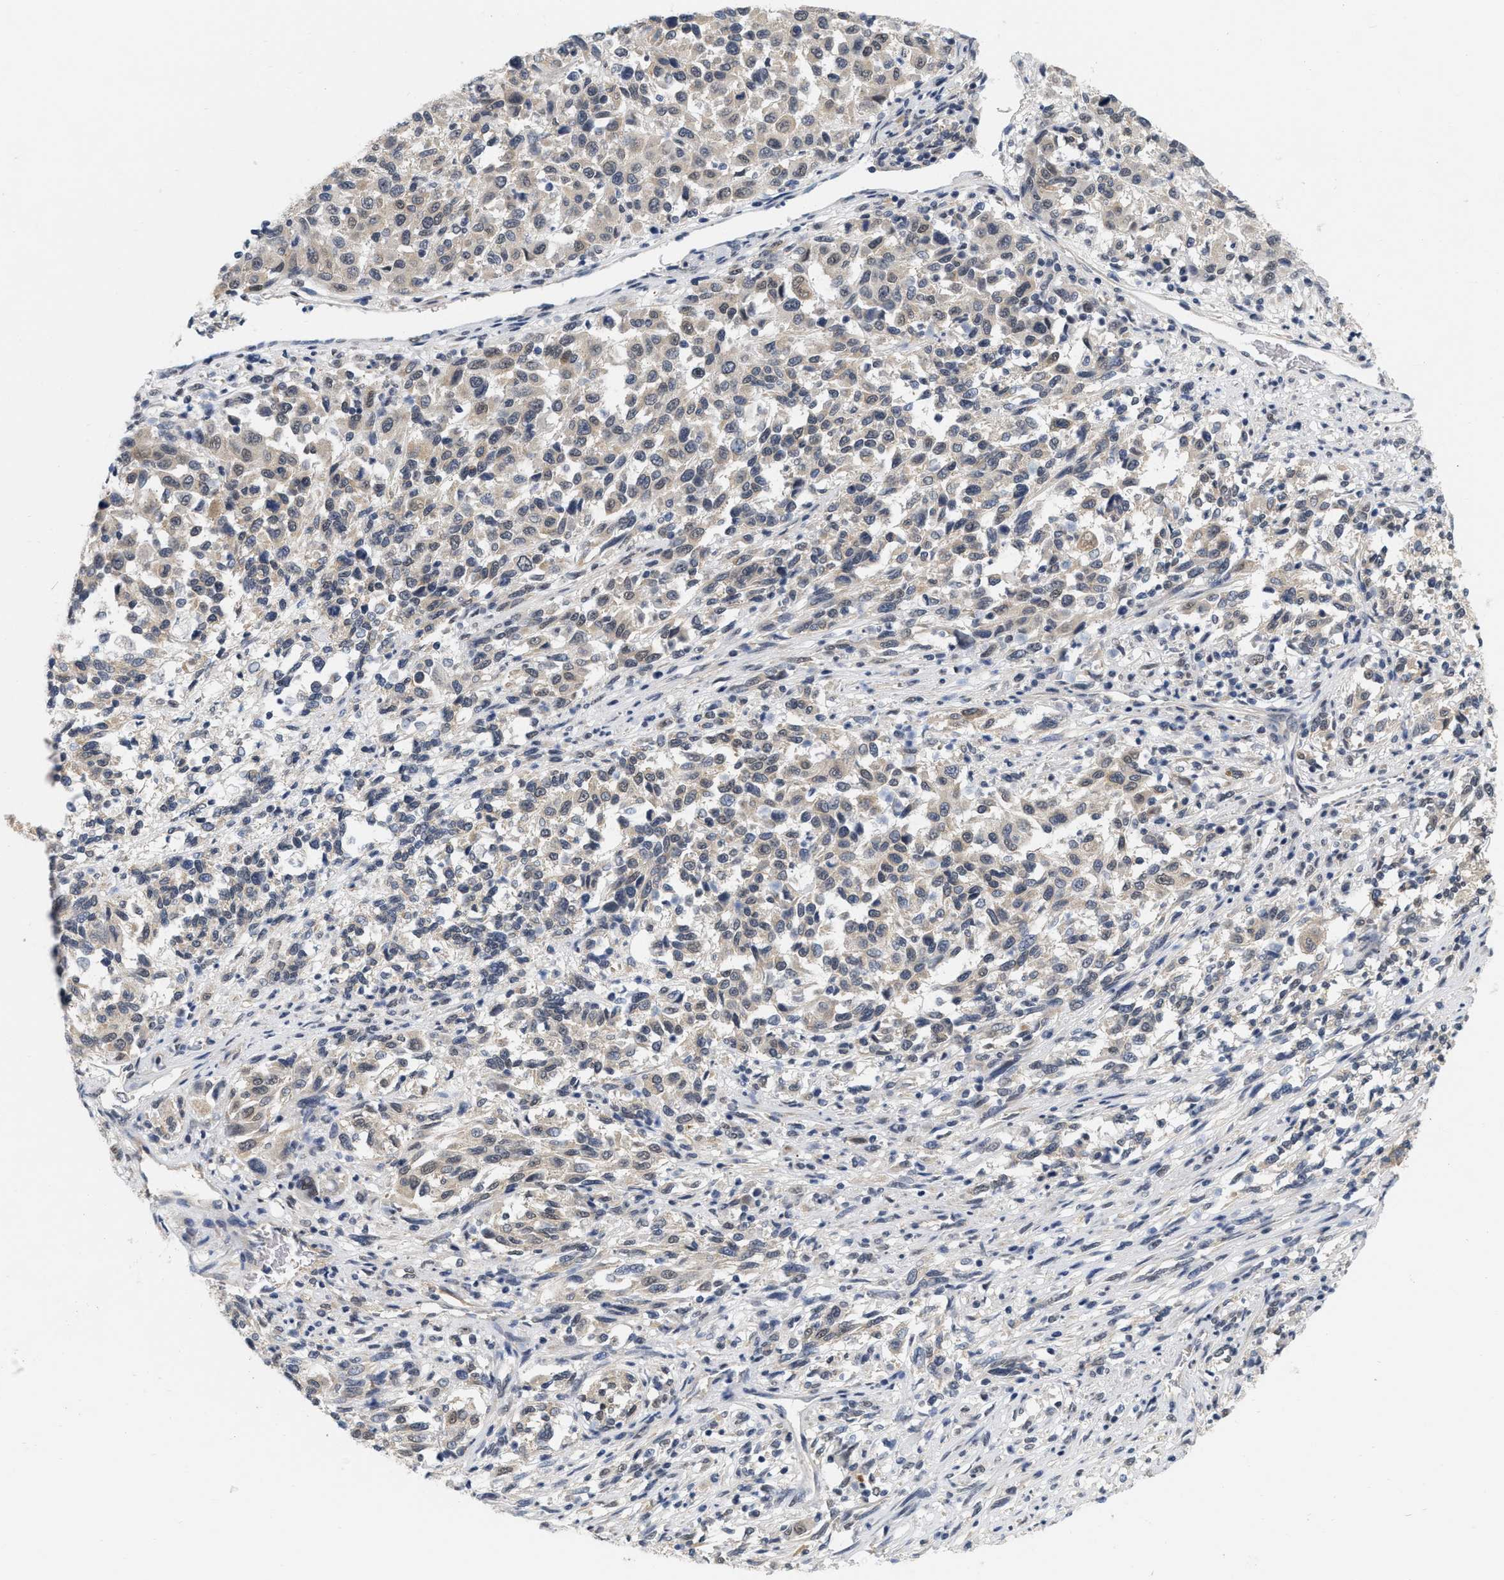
{"staining": {"intensity": "weak", "quantity": "25%-75%", "location": "cytoplasmic/membranous"}, "tissue": "melanoma", "cell_type": "Tumor cells", "image_type": "cancer", "snomed": [{"axis": "morphology", "description": "Malignant melanoma, Metastatic site"}, {"axis": "topography", "description": "Lymph node"}], "caption": "Human melanoma stained for a protein (brown) exhibits weak cytoplasmic/membranous positive staining in approximately 25%-75% of tumor cells.", "gene": "RUVBL1", "patient": {"sex": "male", "age": 61}}